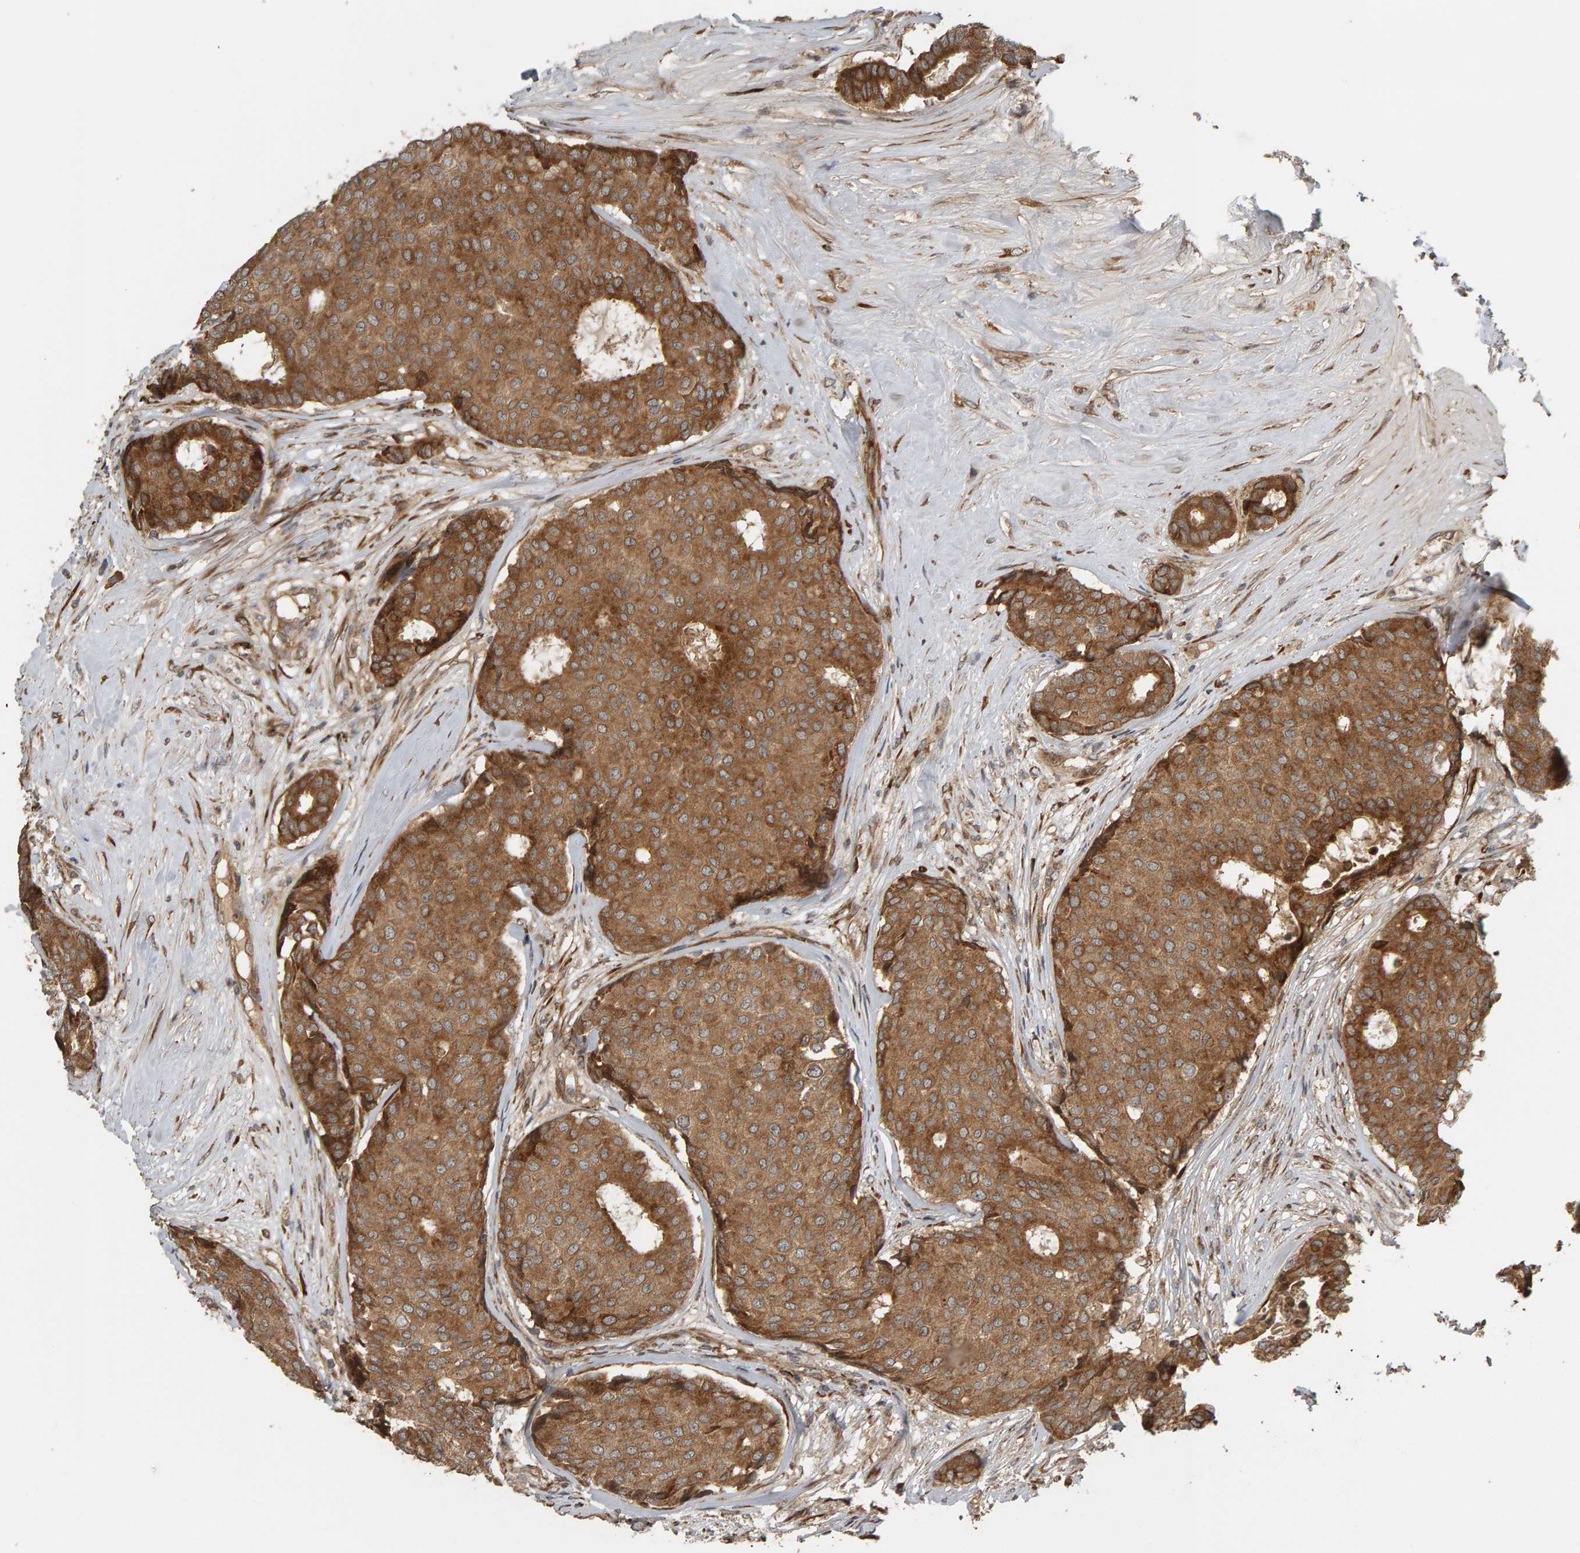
{"staining": {"intensity": "moderate", "quantity": ">75%", "location": "cytoplasmic/membranous"}, "tissue": "breast cancer", "cell_type": "Tumor cells", "image_type": "cancer", "snomed": [{"axis": "morphology", "description": "Duct carcinoma"}, {"axis": "topography", "description": "Breast"}], "caption": "Breast cancer stained with a brown dye displays moderate cytoplasmic/membranous positive positivity in about >75% of tumor cells.", "gene": "ZFAND1", "patient": {"sex": "female", "age": 75}}